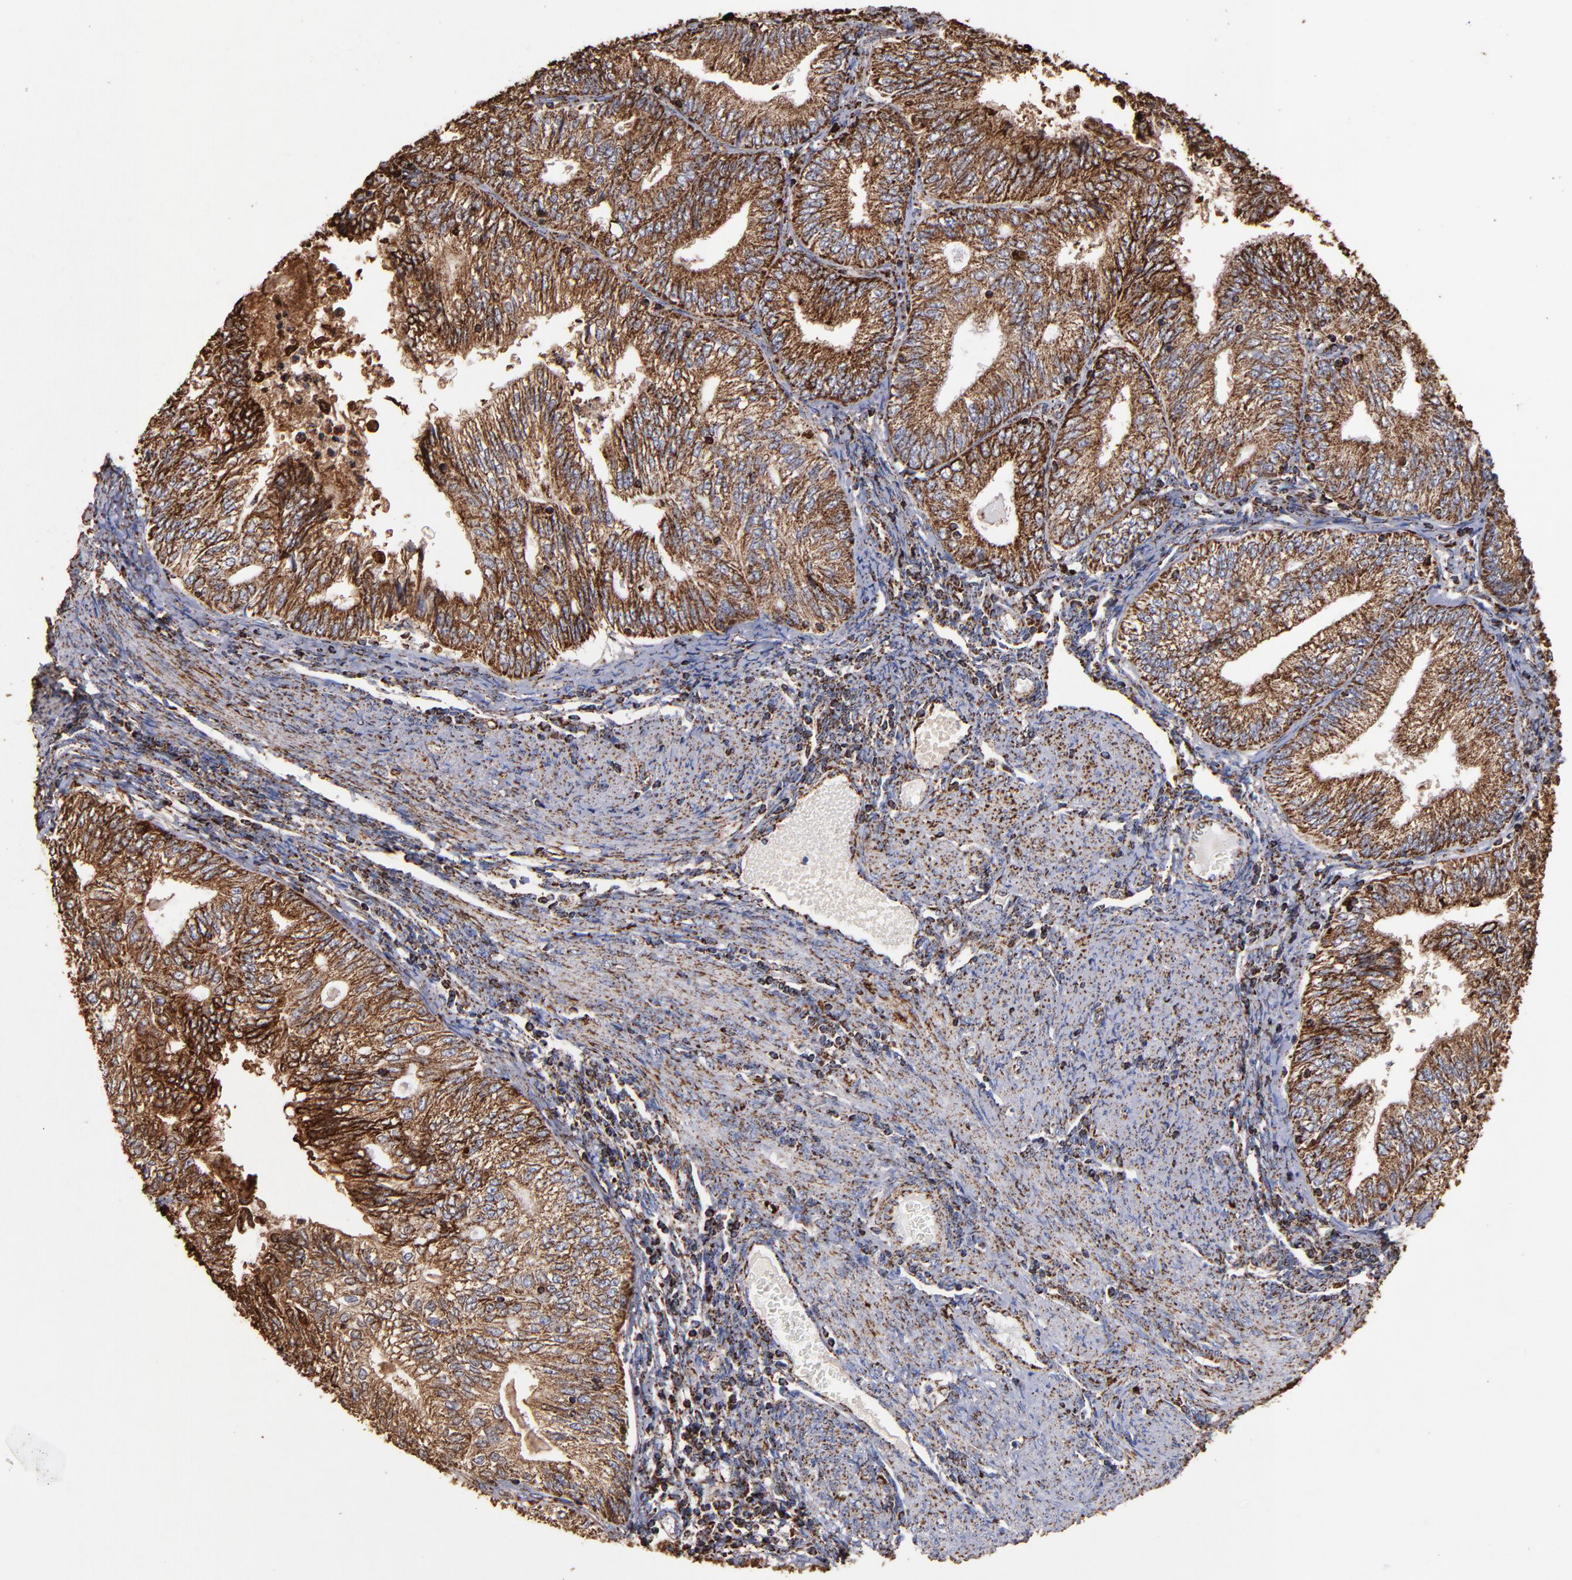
{"staining": {"intensity": "strong", "quantity": ">75%", "location": "cytoplasmic/membranous"}, "tissue": "endometrial cancer", "cell_type": "Tumor cells", "image_type": "cancer", "snomed": [{"axis": "morphology", "description": "Adenocarcinoma, NOS"}, {"axis": "topography", "description": "Endometrium"}], "caption": "A high amount of strong cytoplasmic/membranous expression is identified in approximately >75% of tumor cells in adenocarcinoma (endometrial) tissue.", "gene": "SOD2", "patient": {"sex": "female", "age": 69}}